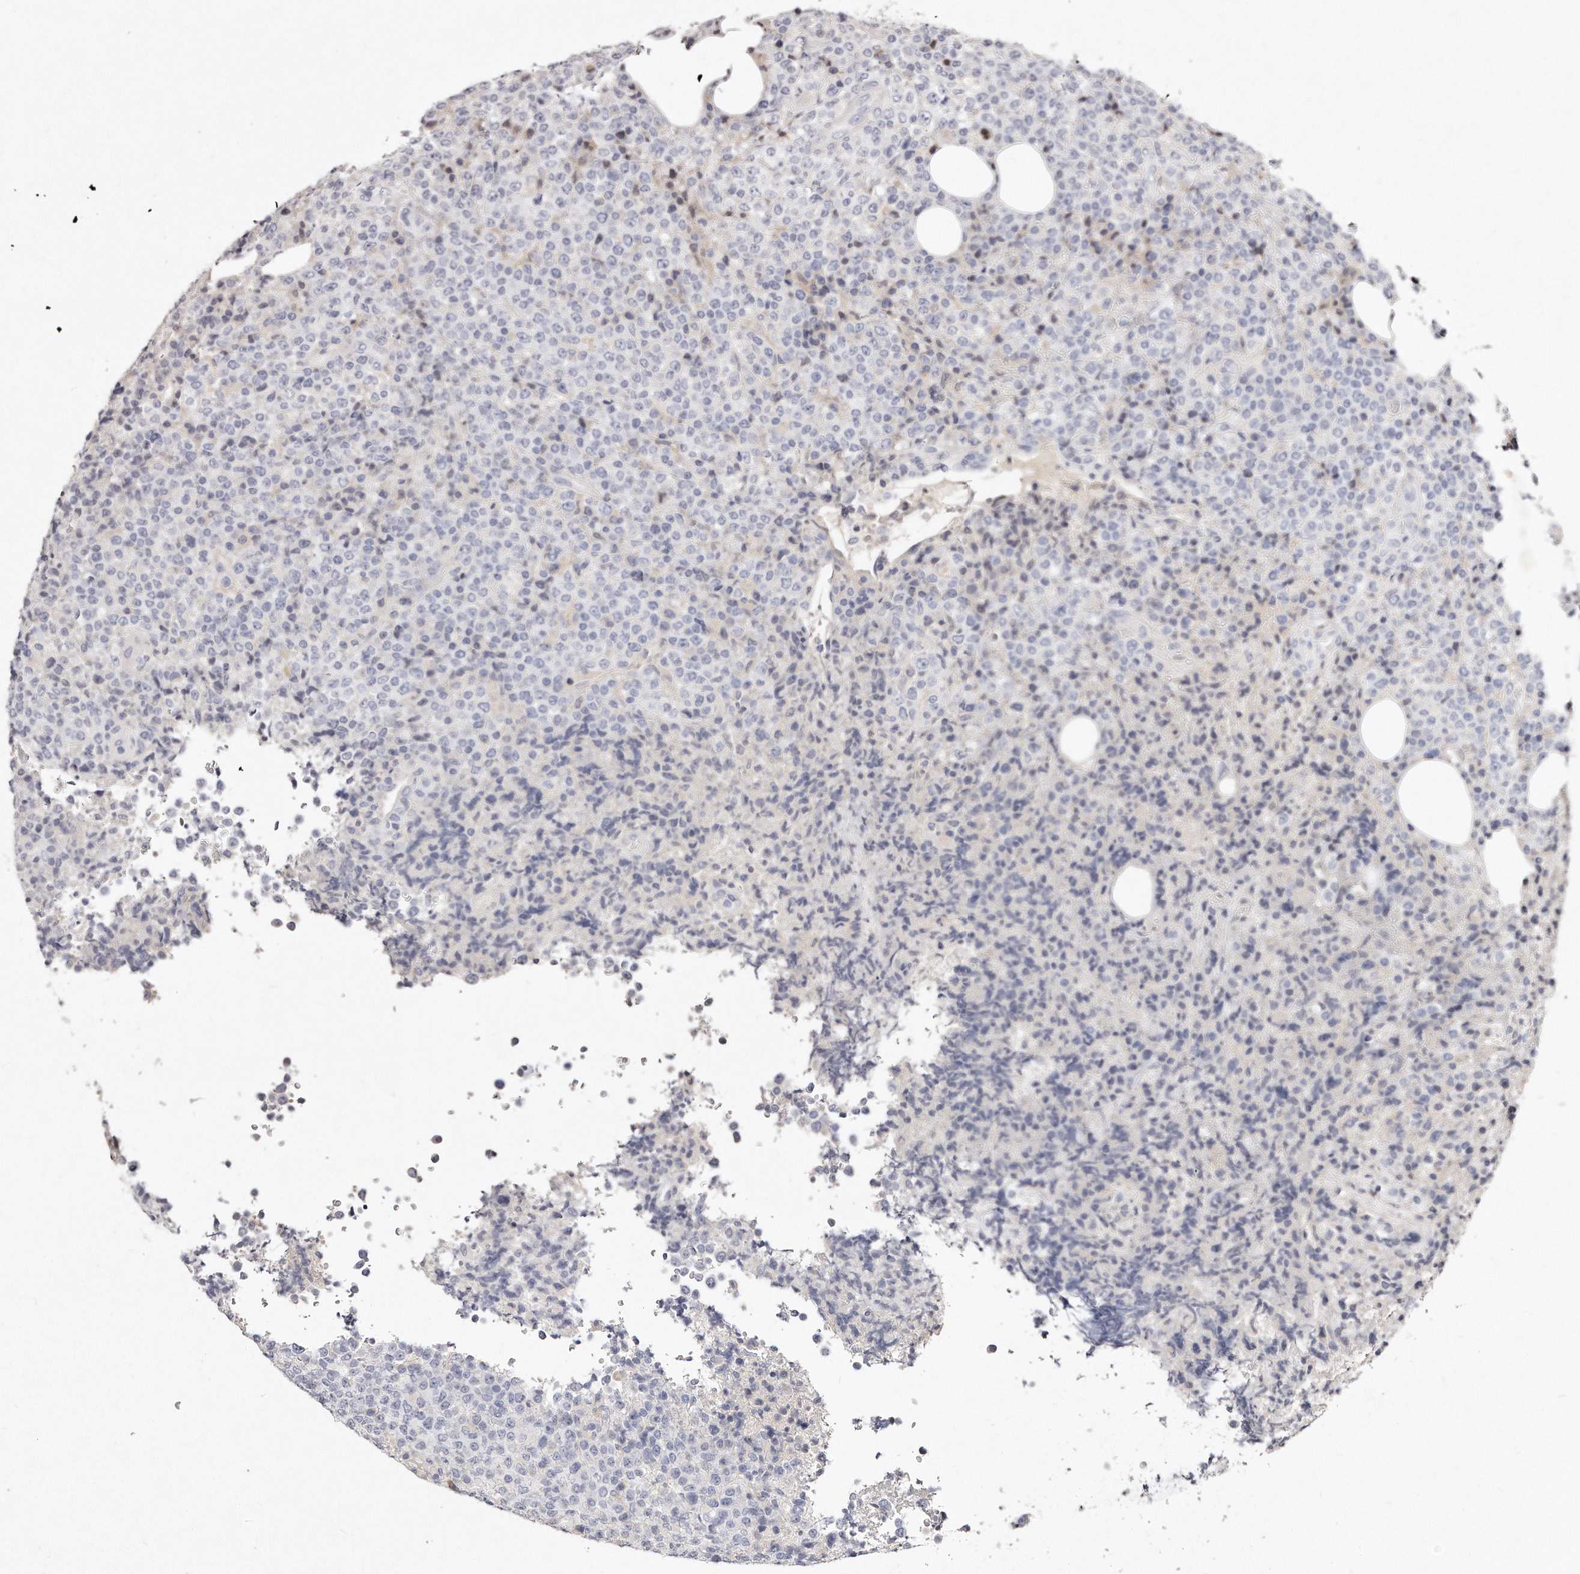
{"staining": {"intensity": "negative", "quantity": "none", "location": "none"}, "tissue": "lymphoma", "cell_type": "Tumor cells", "image_type": "cancer", "snomed": [{"axis": "morphology", "description": "Malignant lymphoma, non-Hodgkin's type, High grade"}, {"axis": "topography", "description": "Lymph node"}], "caption": "Immunohistochemistry (IHC) micrograph of neoplastic tissue: human lymphoma stained with DAB demonstrates no significant protein staining in tumor cells.", "gene": "GDA", "patient": {"sex": "male", "age": 13}}